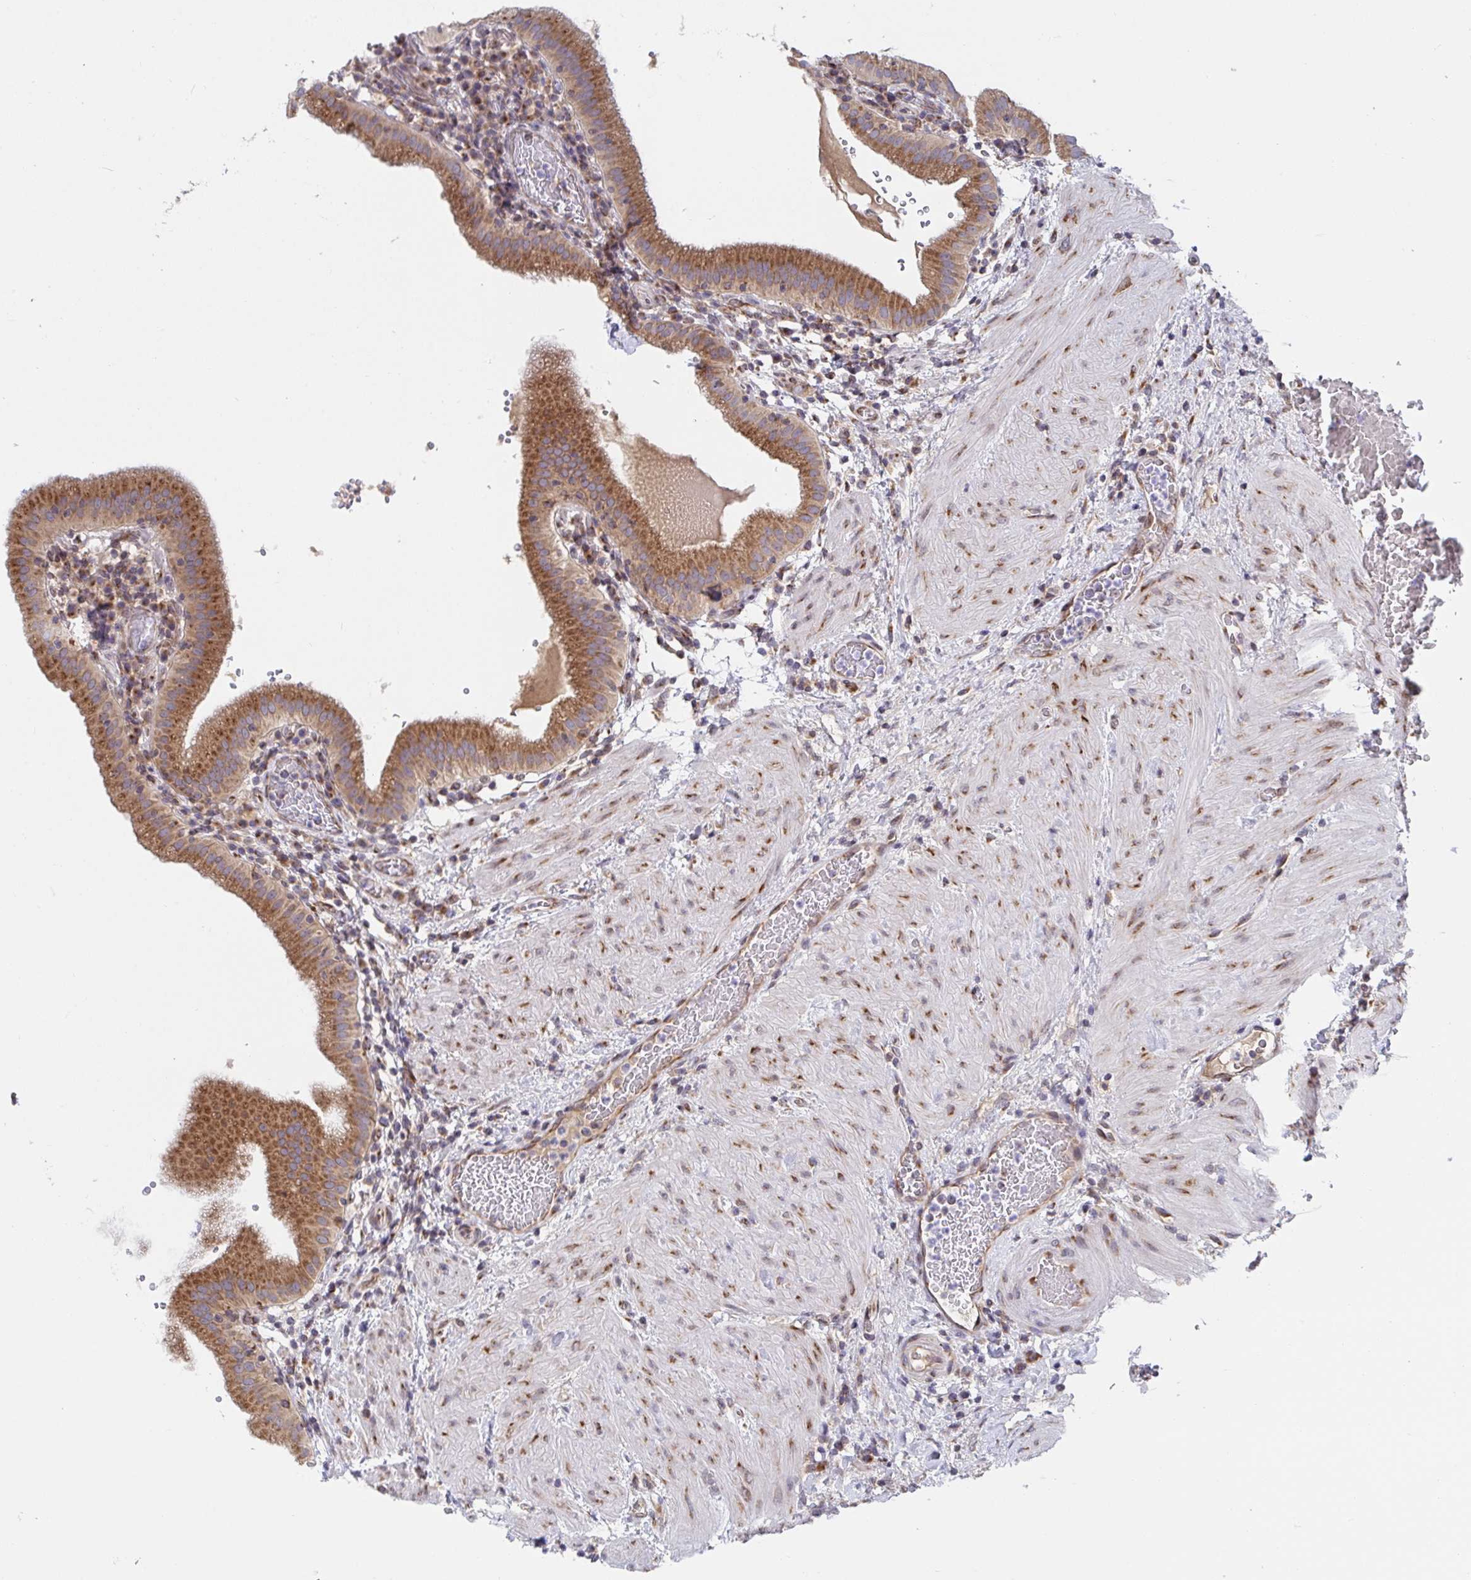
{"staining": {"intensity": "moderate", "quantity": ">75%", "location": "cytoplasmic/membranous"}, "tissue": "gallbladder", "cell_type": "Glandular cells", "image_type": "normal", "snomed": [{"axis": "morphology", "description": "Normal tissue, NOS"}, {"axis": "topography", "description": "Gallbladder"}], "caption": "Protein staining by immunohistochemistry (IHC) demonstrates moderate cytoplasmic/membranous expression in about >75% of glandular cells in normal gallbladder. Nuclei are stained in blue.", "gene": "ATP5MJ", "patient": {"sex": "male", "age": 26}}